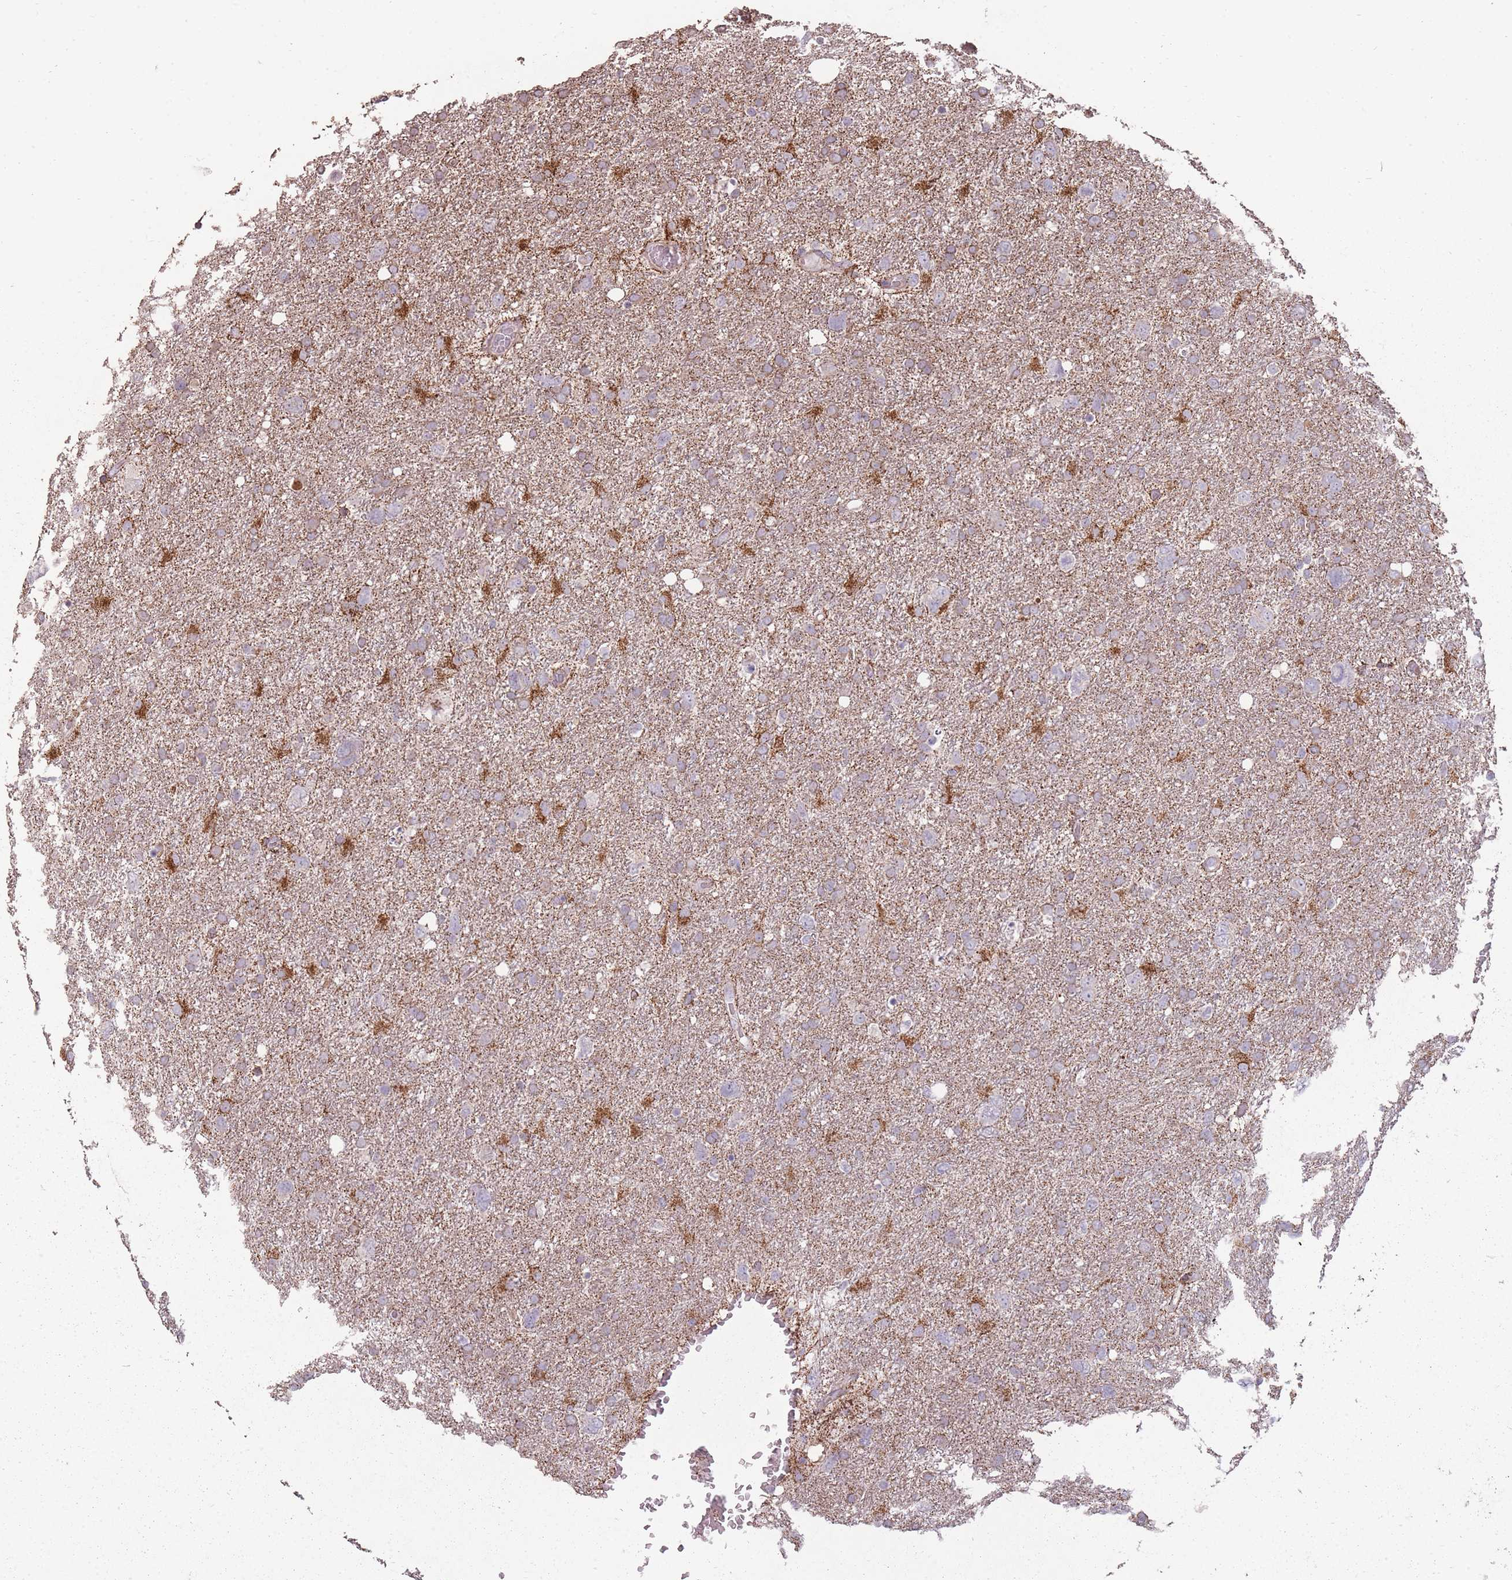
{"staining": {"intensity": "strong", "quantity": "<25%", "location": "cytoplasmic/membranous"}, "tissue": "glioma", "cell_type": "Tumor cells", "image_type": "cancer", "snomed": [{"axis": "morphology", "description": "Glioma, malignant, High grade"}, {"axis": "topography", "description": "Brain"}], "caption": "About <25% of tumor cells in glioma reveal strong cytoplasmic/membranous protein expression as visualized by brown immunohistochemical staining.", "gene": "CNOT8", "patient": {"sex": "male", "age": 61}}